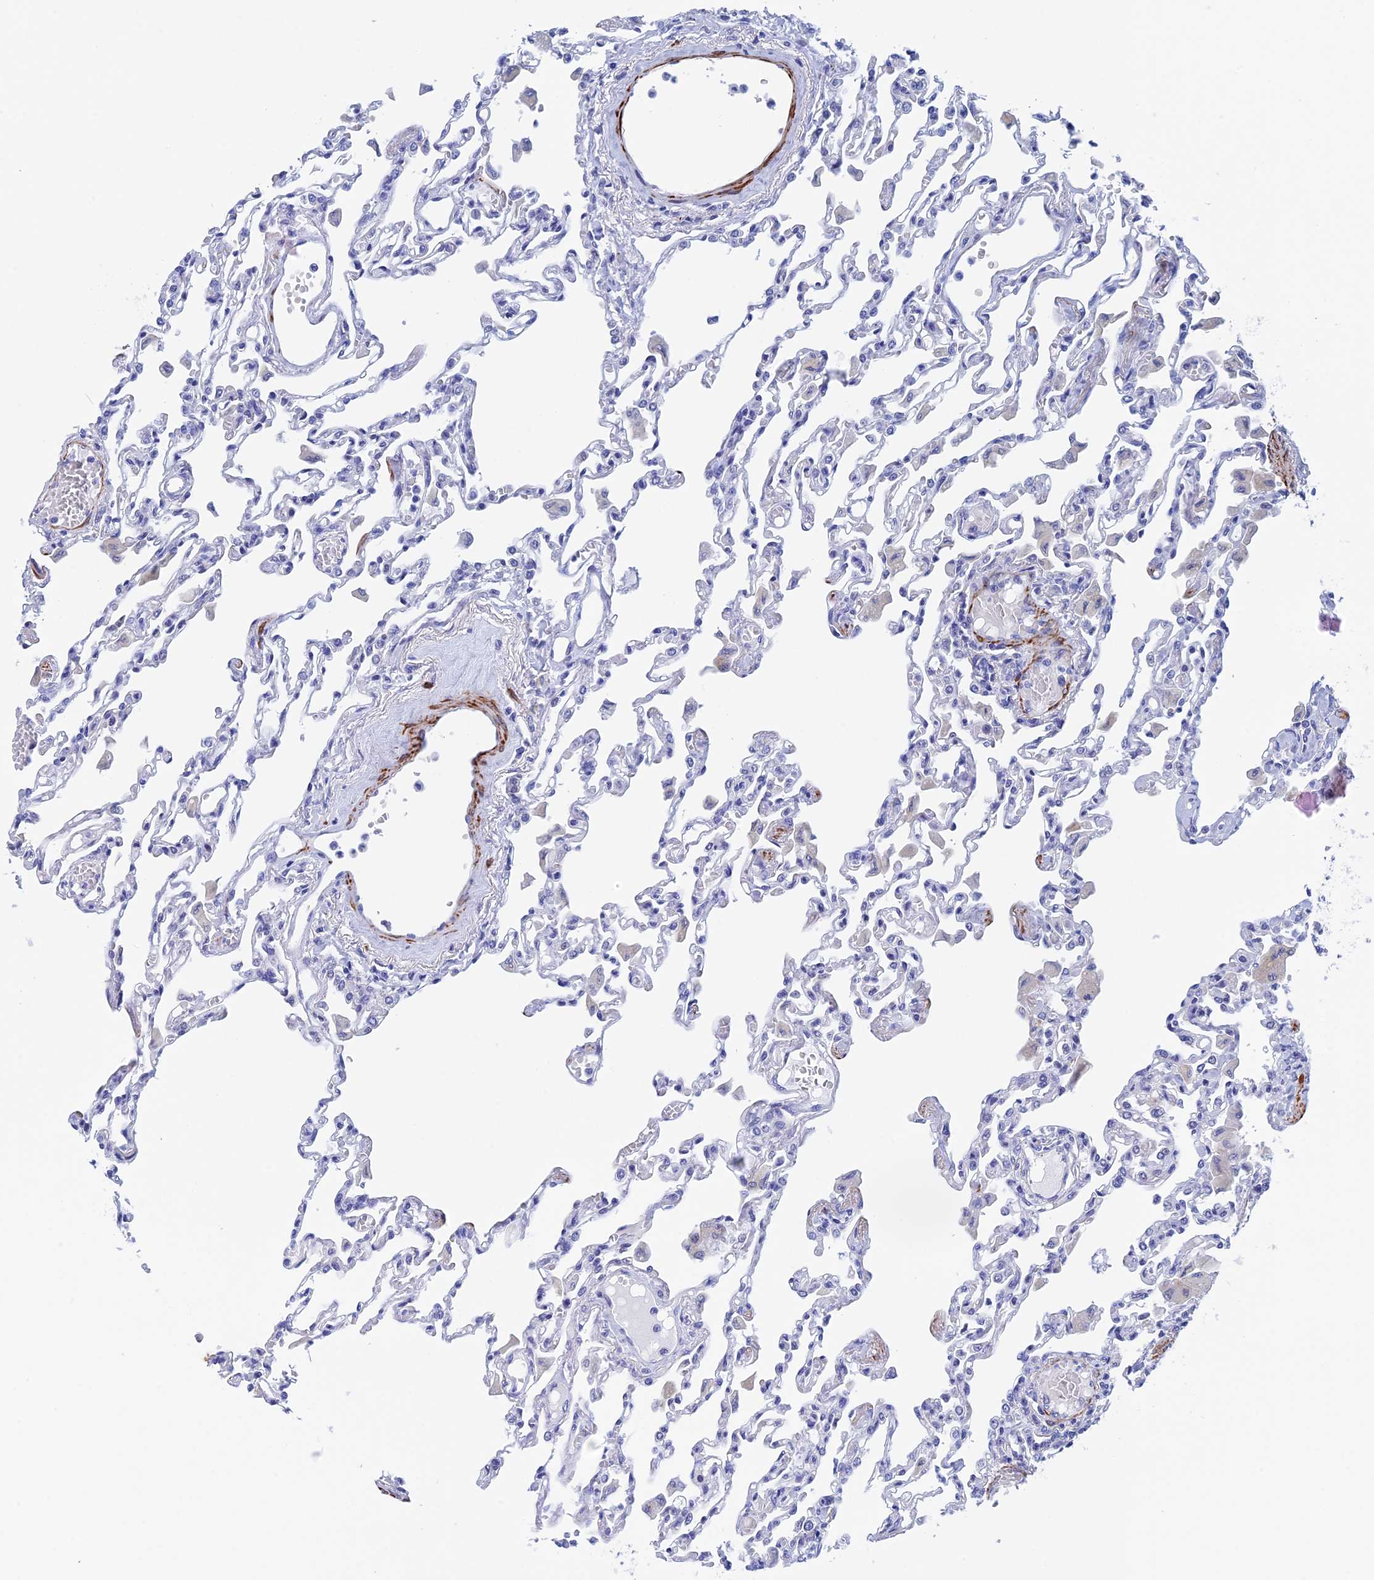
{"staining": {"intensity": "negative", "quantity": "none", "location": "none"}, "tissue": "lung", "cell_type": "Alveolar cells", "image_type": "normal", "snomed": [{"axis": "morphology", "description": "Normal tissue, NOS"}, {"axis": "topography", "description": "Bronchus"}, {"axis": "topography", "description": "Lung"}], "caption": "The image demonstrates no staining of alveolar cells in unremarkable lung. (DAB immunohistochemistry with hematoxylin counter stain).", "gene": "WDR83", "patient": {"sex": "female", "age": 49}}